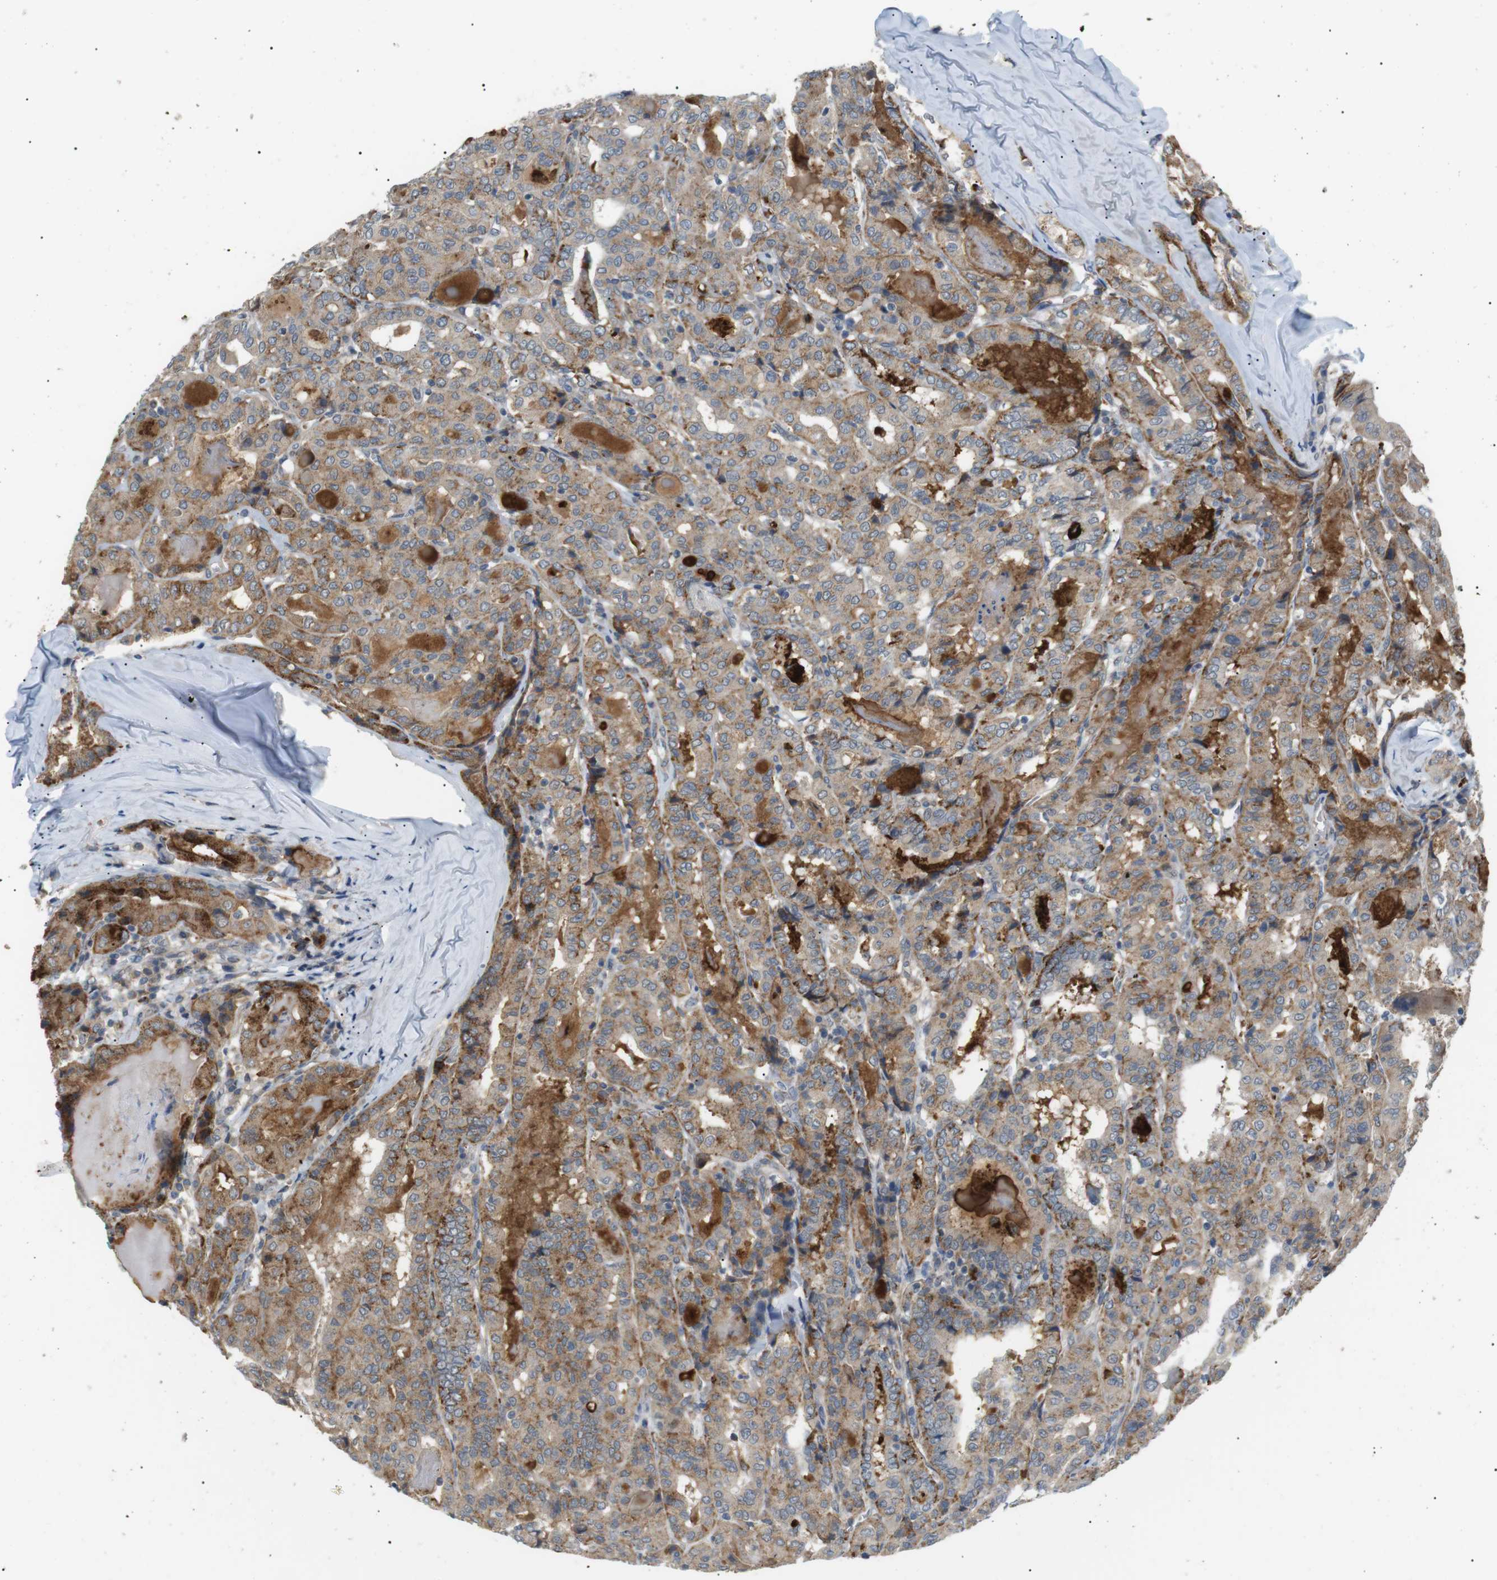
{"staining": {"intensity": "weak", "quantity": ">75%", "location": "cytoplasmic/membranous"}, "tissue": "thyroid cancer", "cell_type": "Tumor cells", "image_type": "cancer", "snomed": [{"axis": "morphology", "description": "Papillary adenocarcinoma, NOS"}, {"axis": "topography", "description": "Thyroid gland"}], "caption": "This is a histology image of immunohistochemistry staining of papillary adenocarcinoma (thyroid), which shows weak staining in the cytoplasmic/membranous of tumor cells.", "gene": "B4GALNT2", "patient": {"sex": "female", "age": 42}}